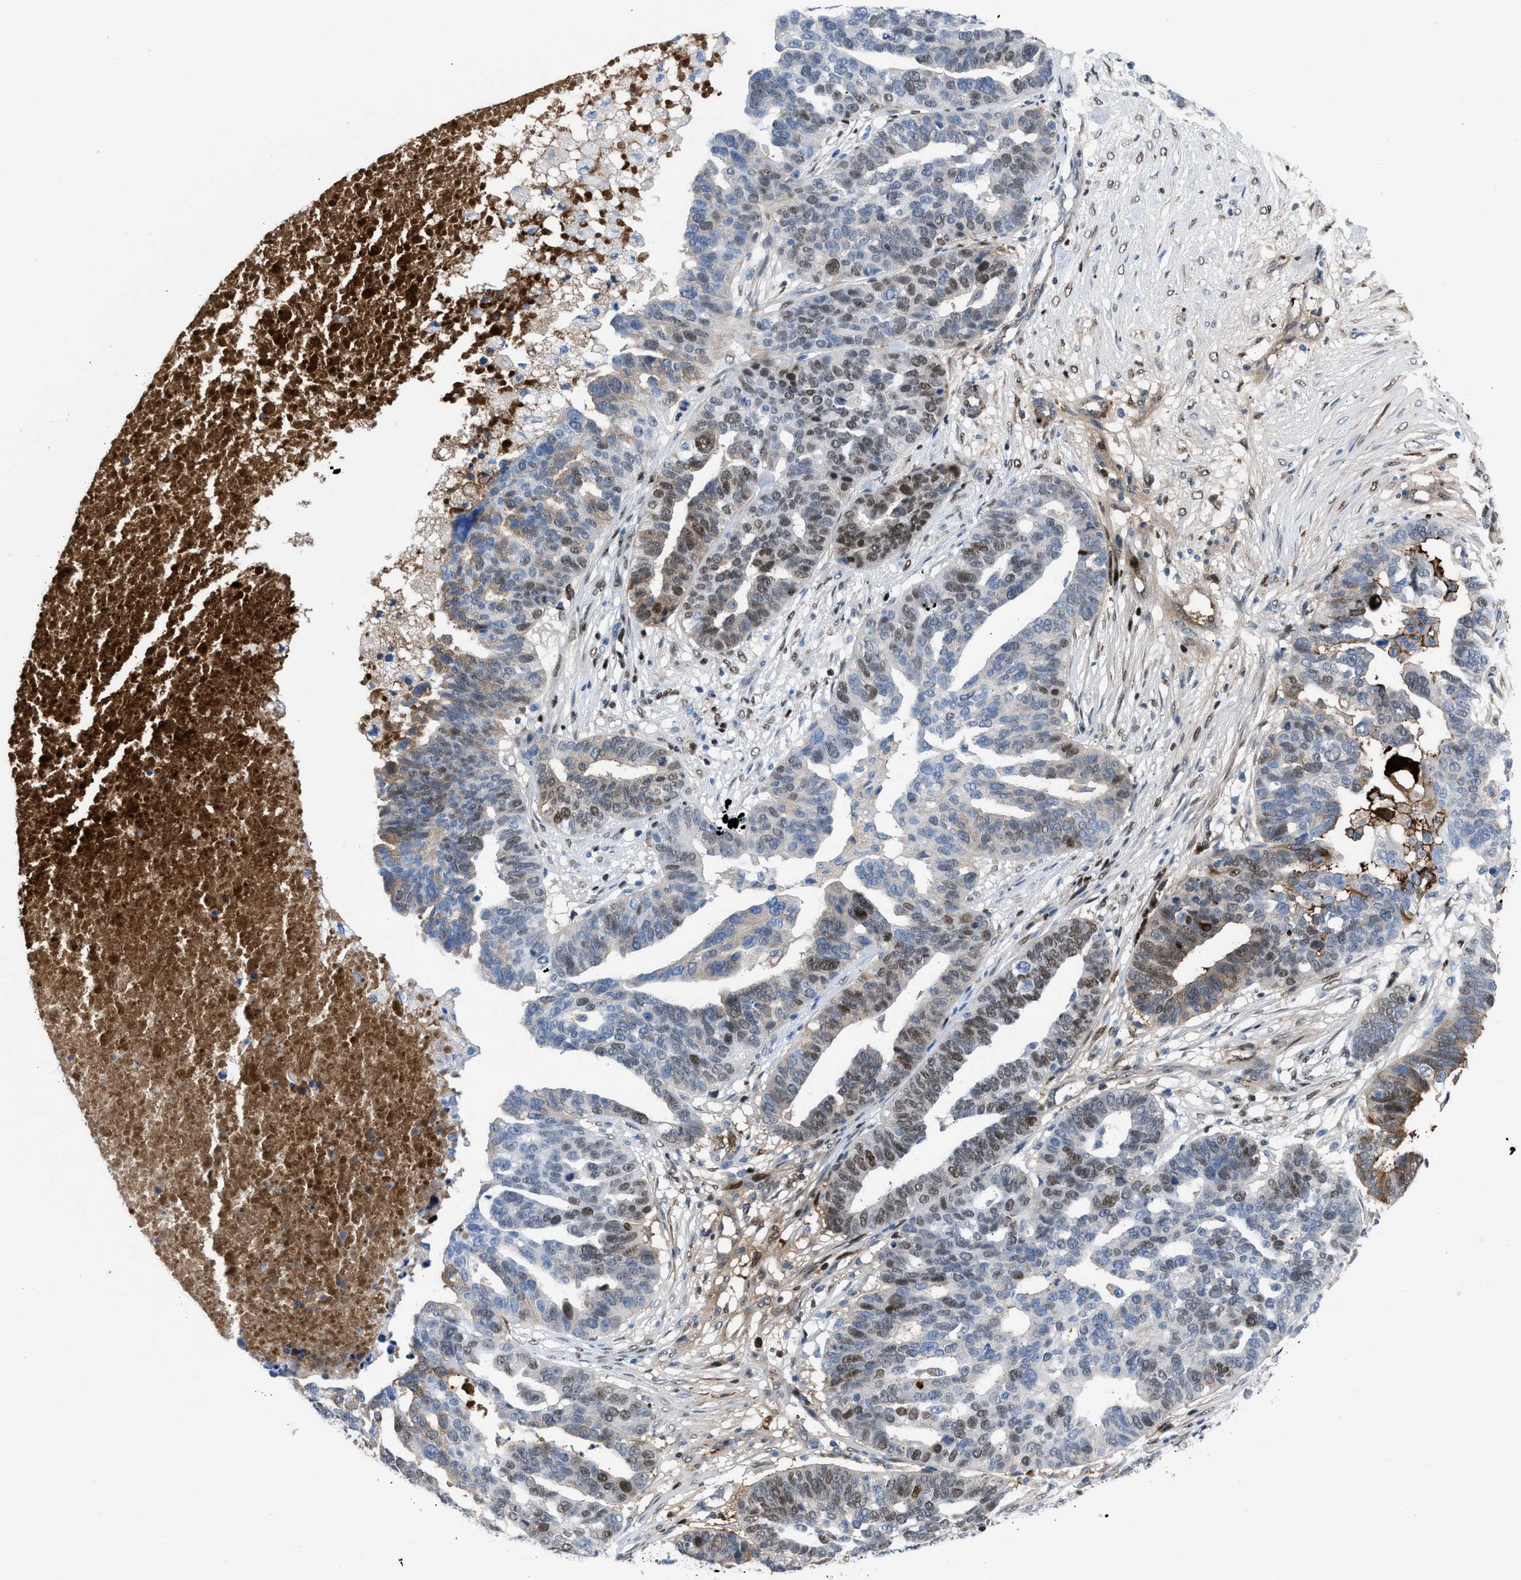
{"staining": {"intensity": "moderate", "quantity": "25%-75%", "location": "nuclear"}, "tissue": "ovarian cancer", "cell_type": "Tumor cells", "image_type": "cancer", "snomed": [{"axis": "morphology", "description": "Cystadenocarcinoma, serous, NOS"}, {"axis": "topography", "description": "Ovary"}], "caption": "DAB immunohistochemical staining of human ovarian serous cystadenocarcinoma reveals moderate nuclear protein staining in approximately 25%-75% of tumor cells.", "gene": "LEF1", "patient": {"sex": "female", "age": 59}}